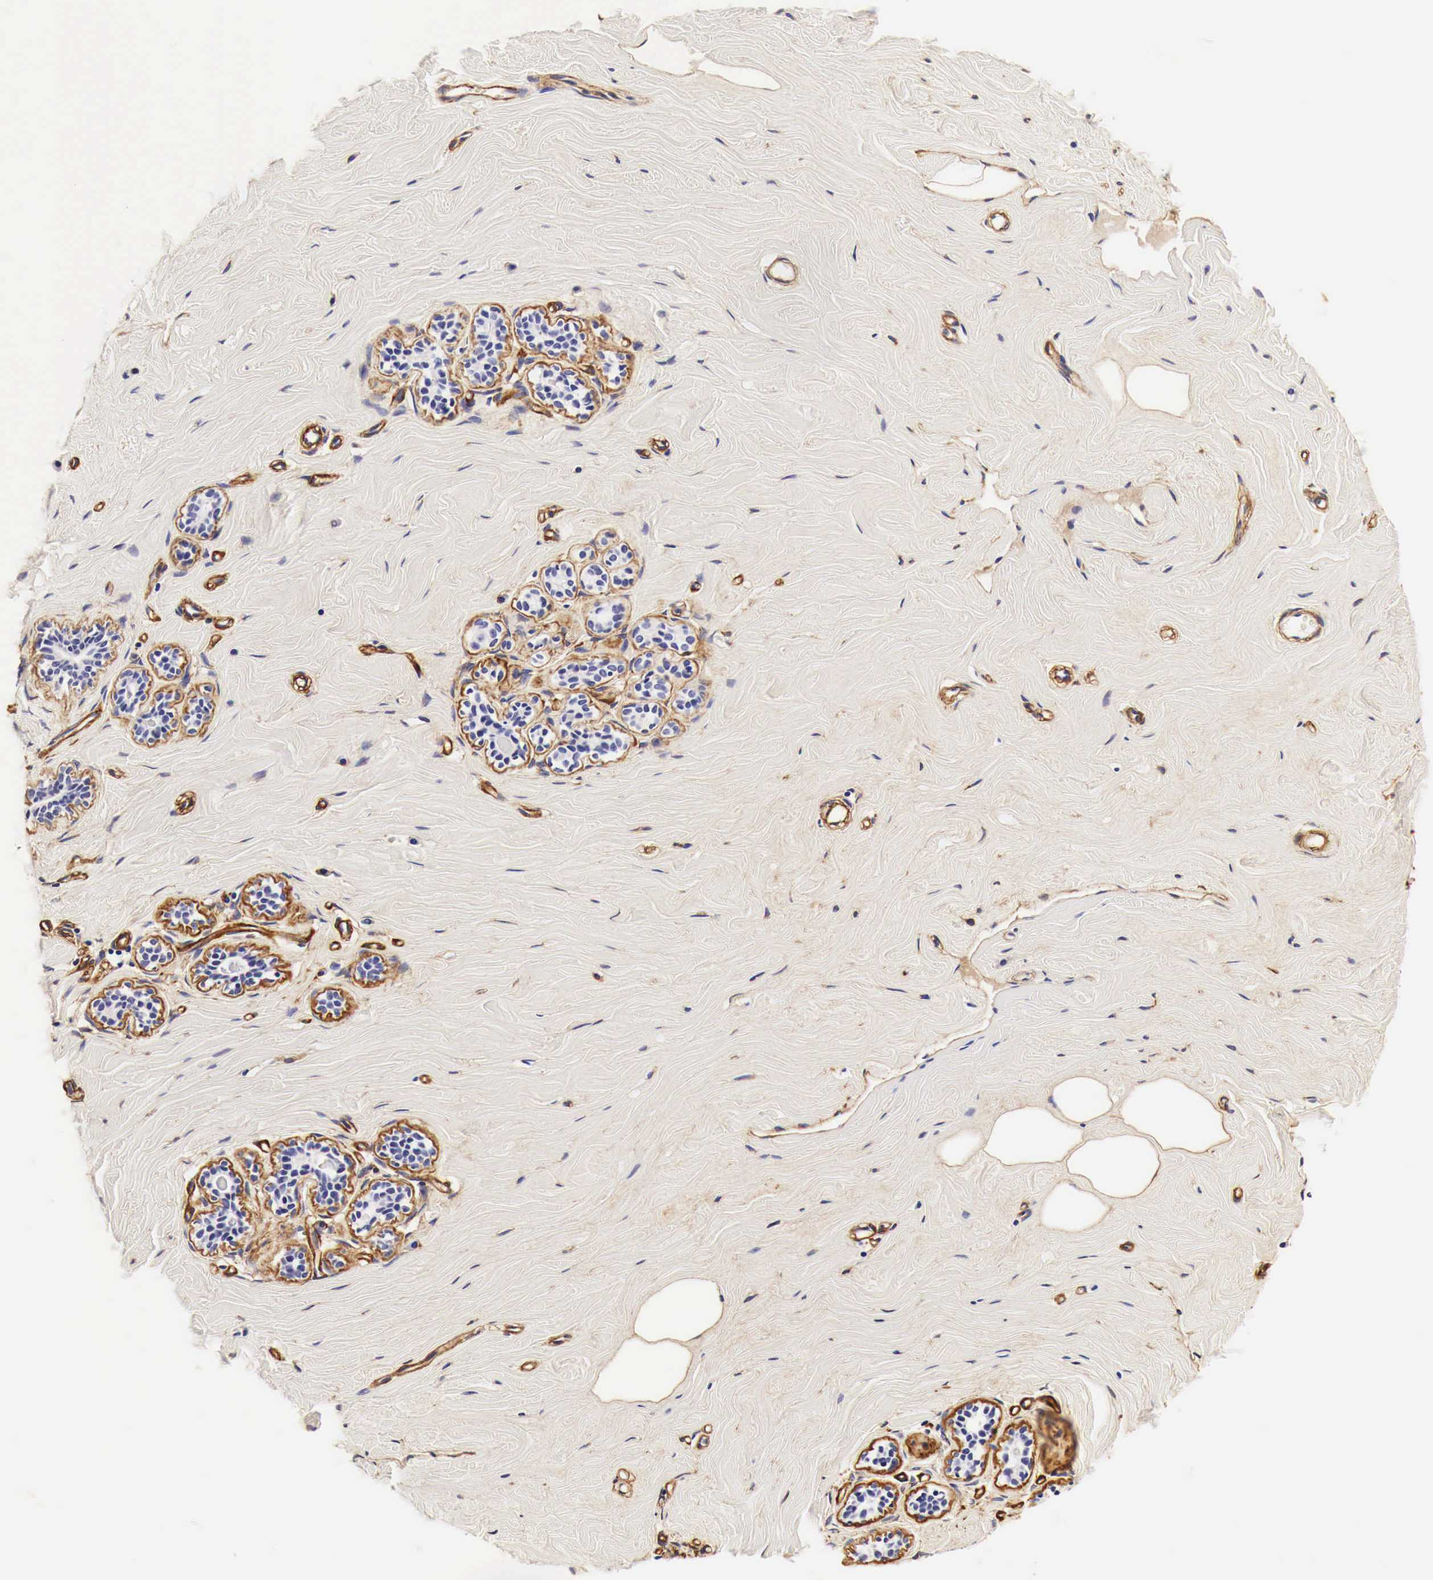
{"staining": {"intensity": "strong", "quantity": ">75%", "location": "cytoplasmic/membranous"}, "tissue": "breast", "cell_type": "Adipocytes", "image_type": "normal", "snomed": [{"axis": "morphology", "description": "Normal tissue, NOS"}, {"axis": "topography", "description": "Breast"}], "caption": "Immunohistochemical staining of unremarkable human breast exhibits >75% levels of strong cytoplasmic/membranous protein positivity in about >75% of adipocytes. (Stains: DAB in brown, nuclei in blue, Microscopy: brightfield microscopy at high magnification).", "gene": "LAMB2", "patient": {"sex": "female", "age": 45}}